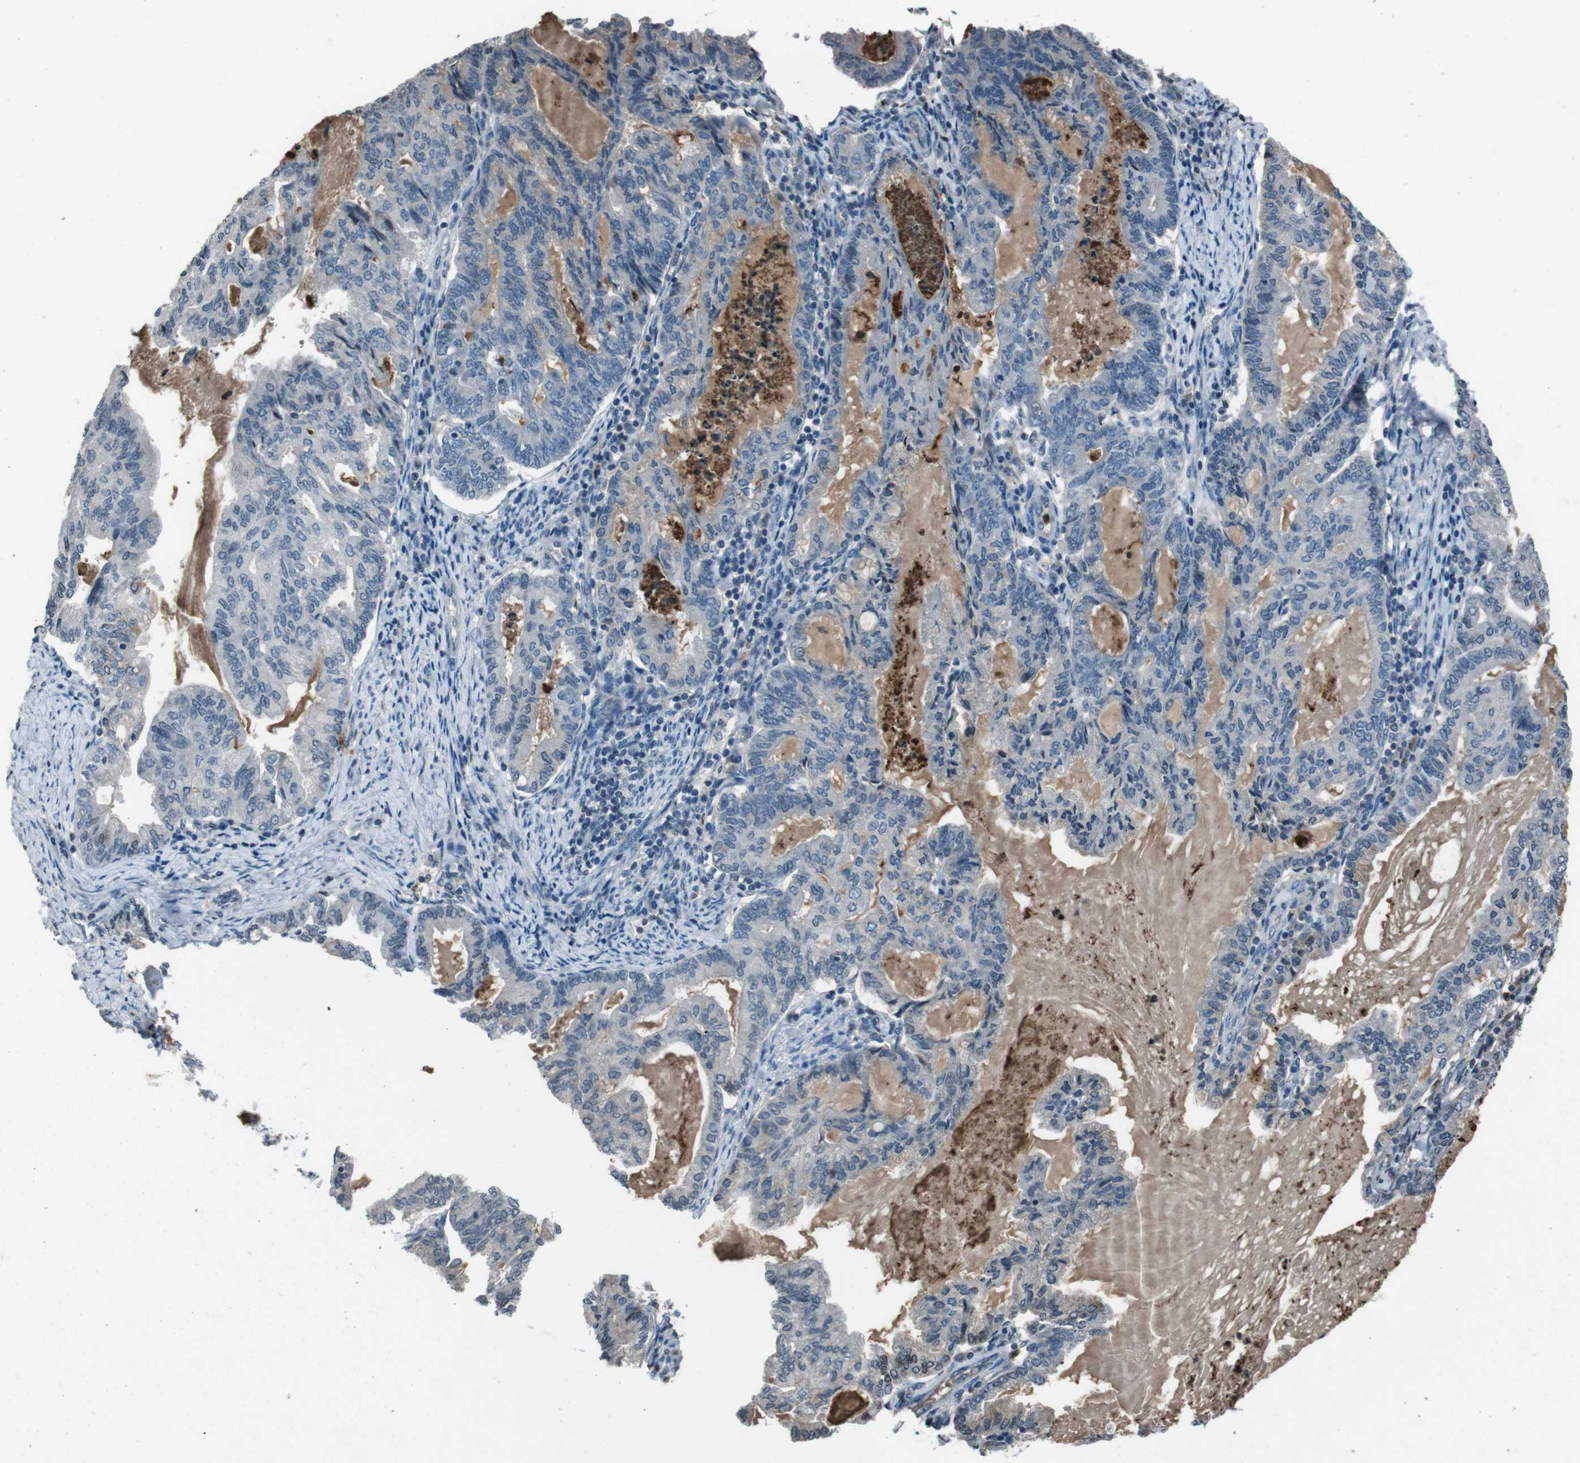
{"staining": {"intensity": "negative", "quantity": "none", "location": "none"}, "tissue": "endometrial cancer", "cell_type": "Tumor cells", "image_type": "cancer", "snomed": [{"axis": "morphology", "description": "Adenocarcinoma, NOS"}, {"axis": "topography", "description": "Endometrium"}], "caption": "This is an IHC micrograph of adenocarcinoma (endometrial). There is no expression in tumor cells.", "gene": "UGT1A6", "patient": {"sex": "female", "age": 86}}